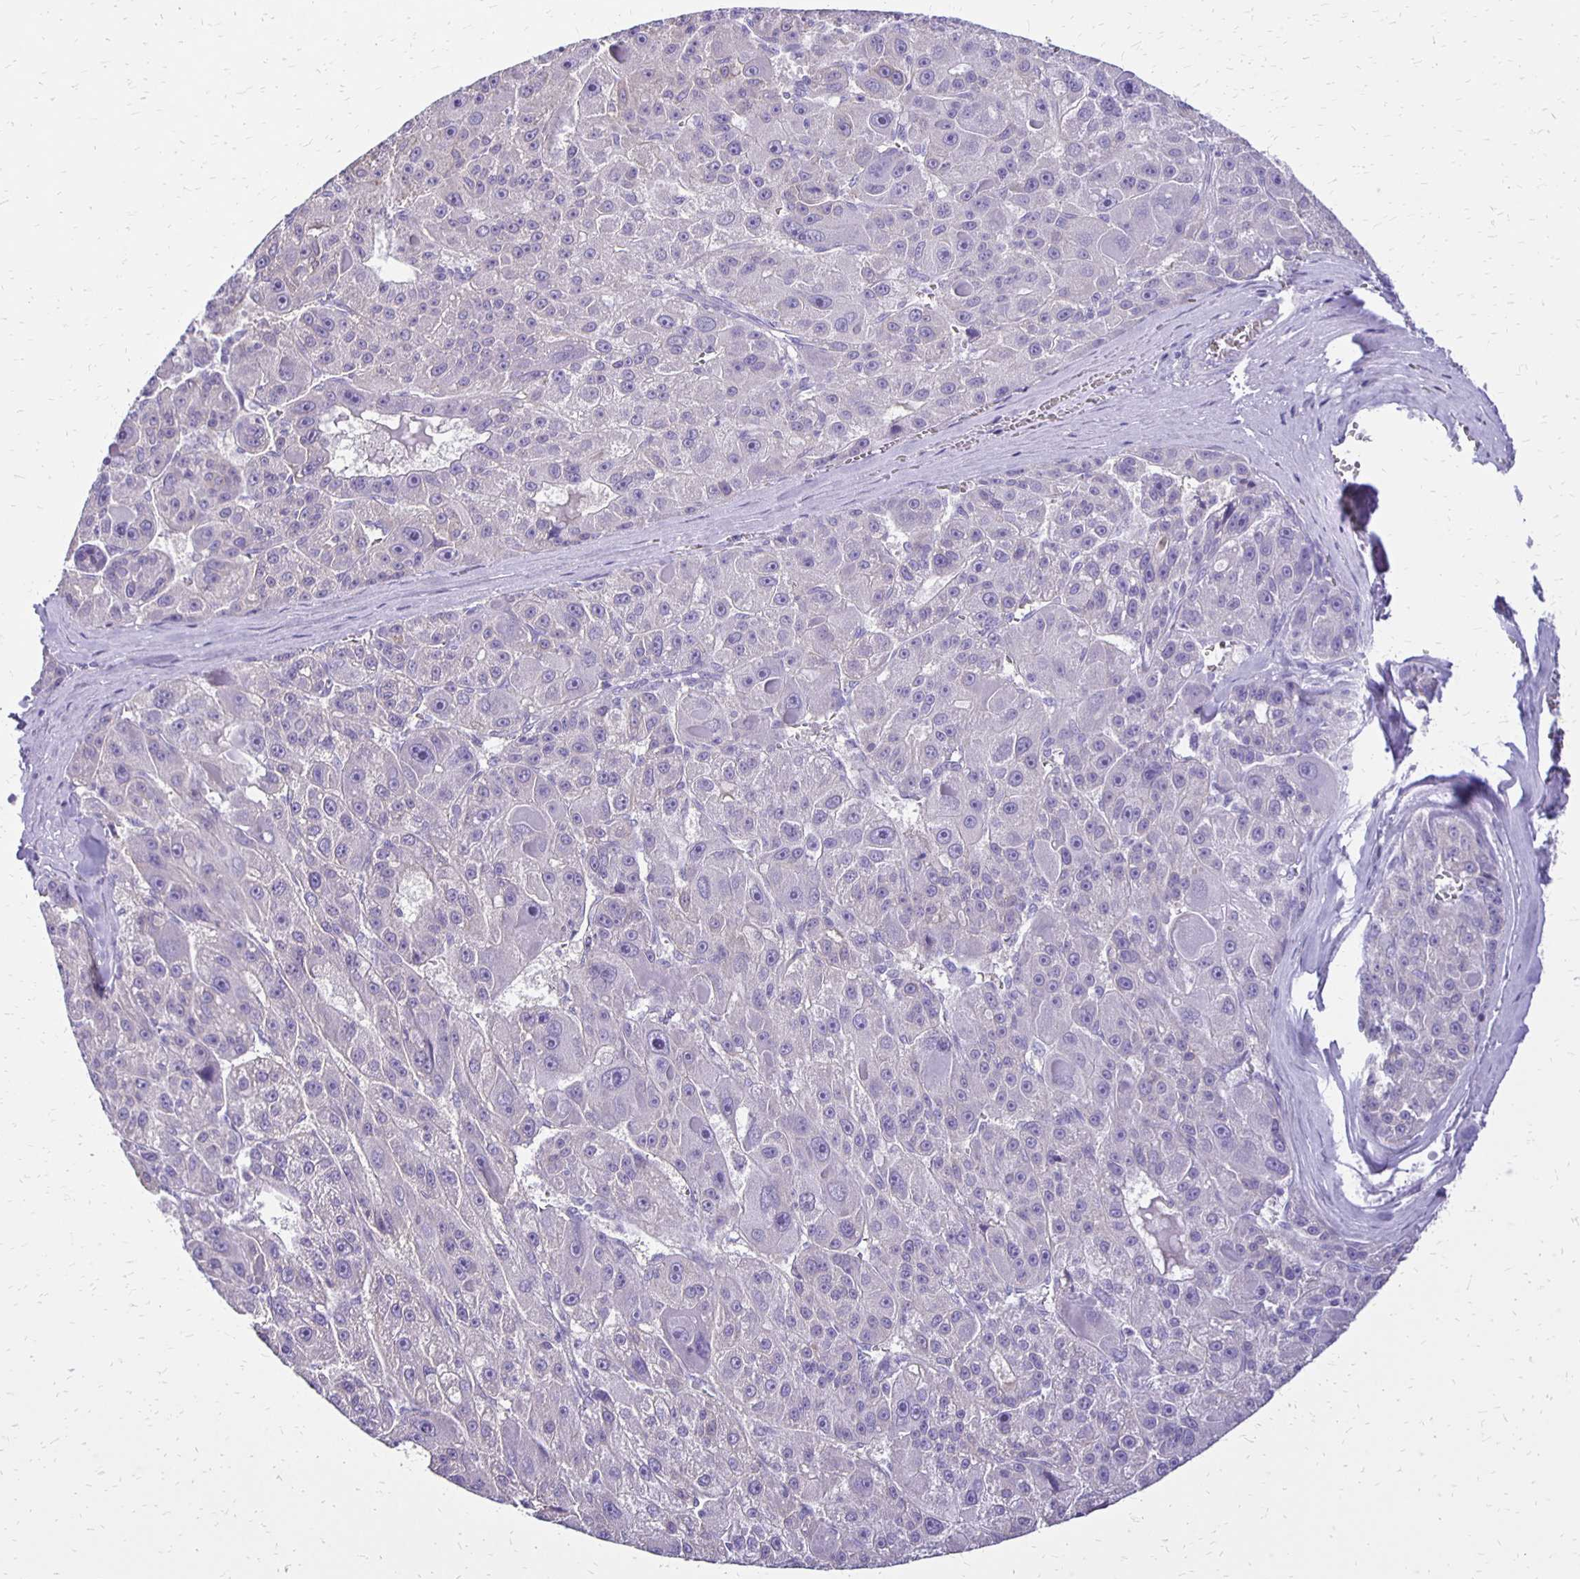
{"staining": {"intensity": "negative", "quantity": "none", "location": "none"}, "tissue": "liver cancer", "cell_type": "Tumor cells", "image_type": "cancer", "snomed": [{"axis": "morphology", "description": "Carcinoma, Hepatocellular, NOS"}, {"axis": "topography", "description": "Liver"}], "caption": "High power microscopy micrograph of an IHC micrograph of liver cancer (hepatocellular carcinoma), revealing no significant expression in tumor cells. (Stains: DAB (3,3'-diaminobenzidine) immunohistochemistry (IHC) with hematoxylin counter stain, Microscopy: brightfield microscopy at high magnification).", "gene": "ANKRD45", "patient": {"sex": "male", "age": 76}}